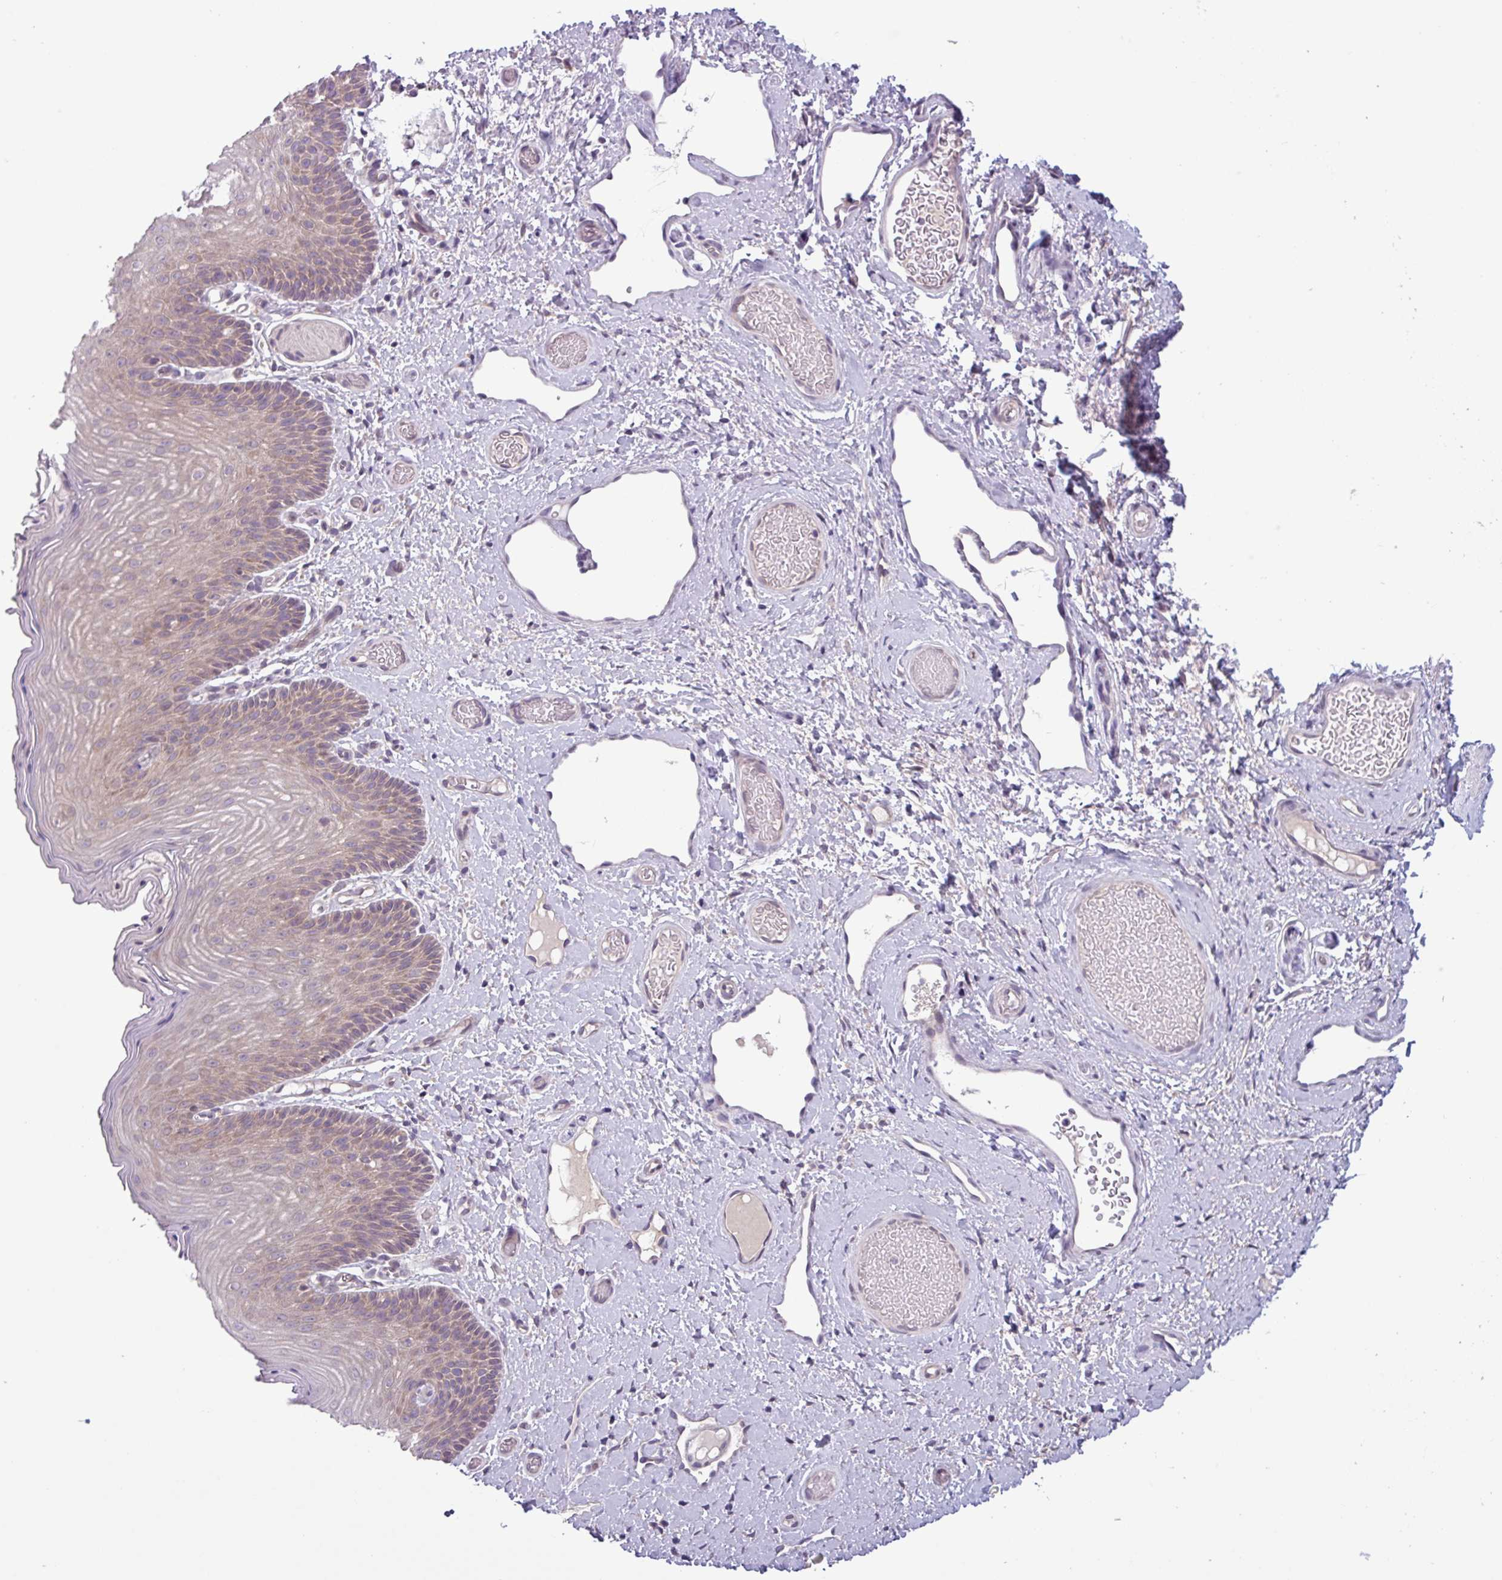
{"staining": {"intensity": "weak", "quantity": ">75%", "location": "cytoplasmic/membranous"}, "tissue": "skin", "cell_type": "Epidermal cells", "image_type": "normal", "snomed": [{"axis": "morphology", "description": "Normal tissue, NOS"}, {"axis": "topography", "description": "Anal"}], "caption": "Immunohistochemistry of unremarkable human skin exhibits low levels of weak cytoplasmic/membranous expression in approximately >75% of epidermal cells.", "gene": "C20orf27", "patient": {"sex": "female", "age": 40}}